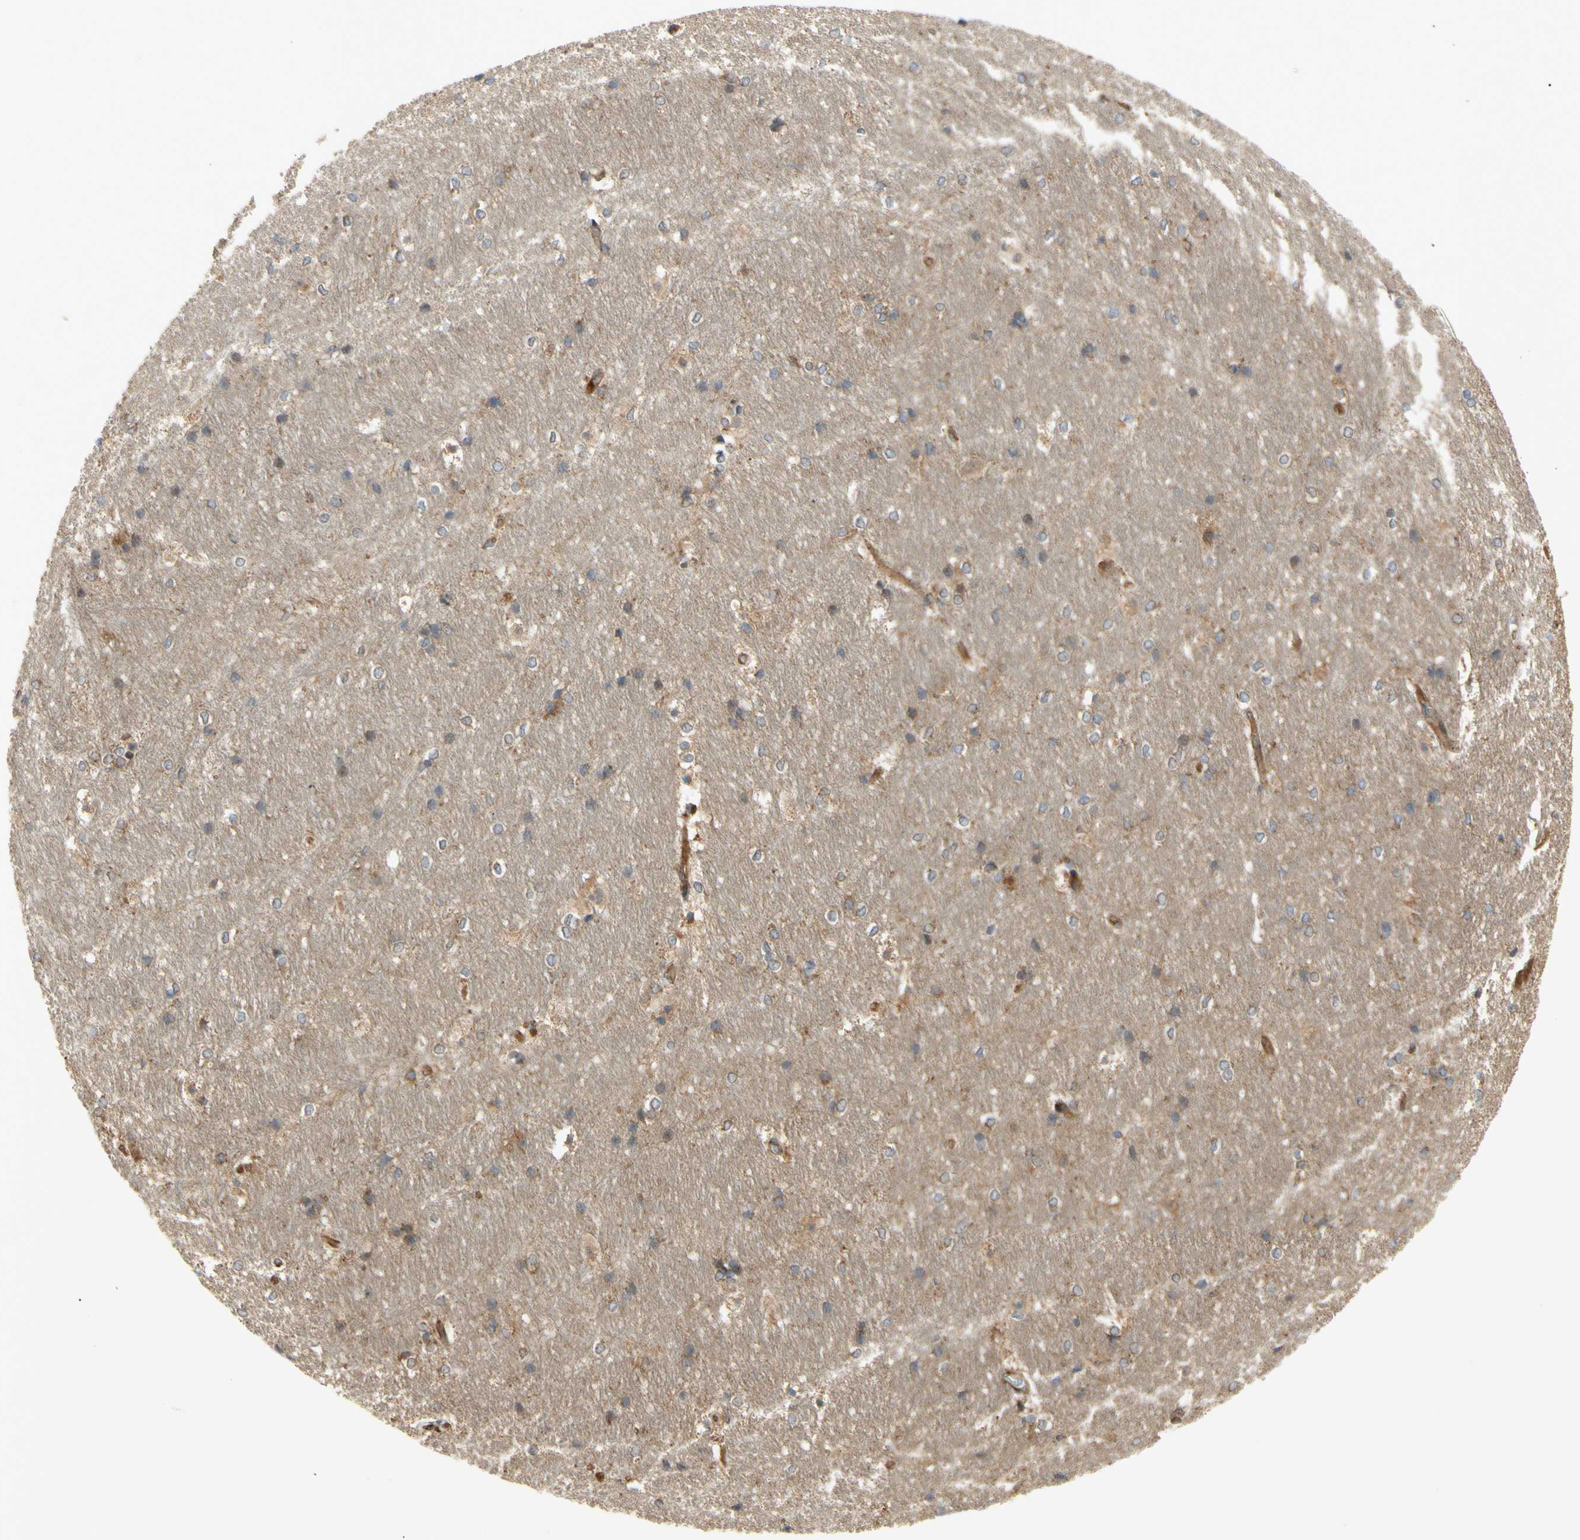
{"staining": {"intensity": "negative", "quantity": "none", "location": "none"}, "tissue": "hippocampus", "cell_type": "Glial cells", "image_type": "normal", "snomed": [{"axis": "morphology", "description": "Normal tissue, NOS"}, {"axis": "topography", "description": "Hippocampus"}], "caption": "DAB (3,3'-diaminobenzidine) immunohistochemical staining of normal human hippocampus displays no significant expression in glial cells.", "gene": "TUBG2", "patient": {"sex": "female", "age": 19}}